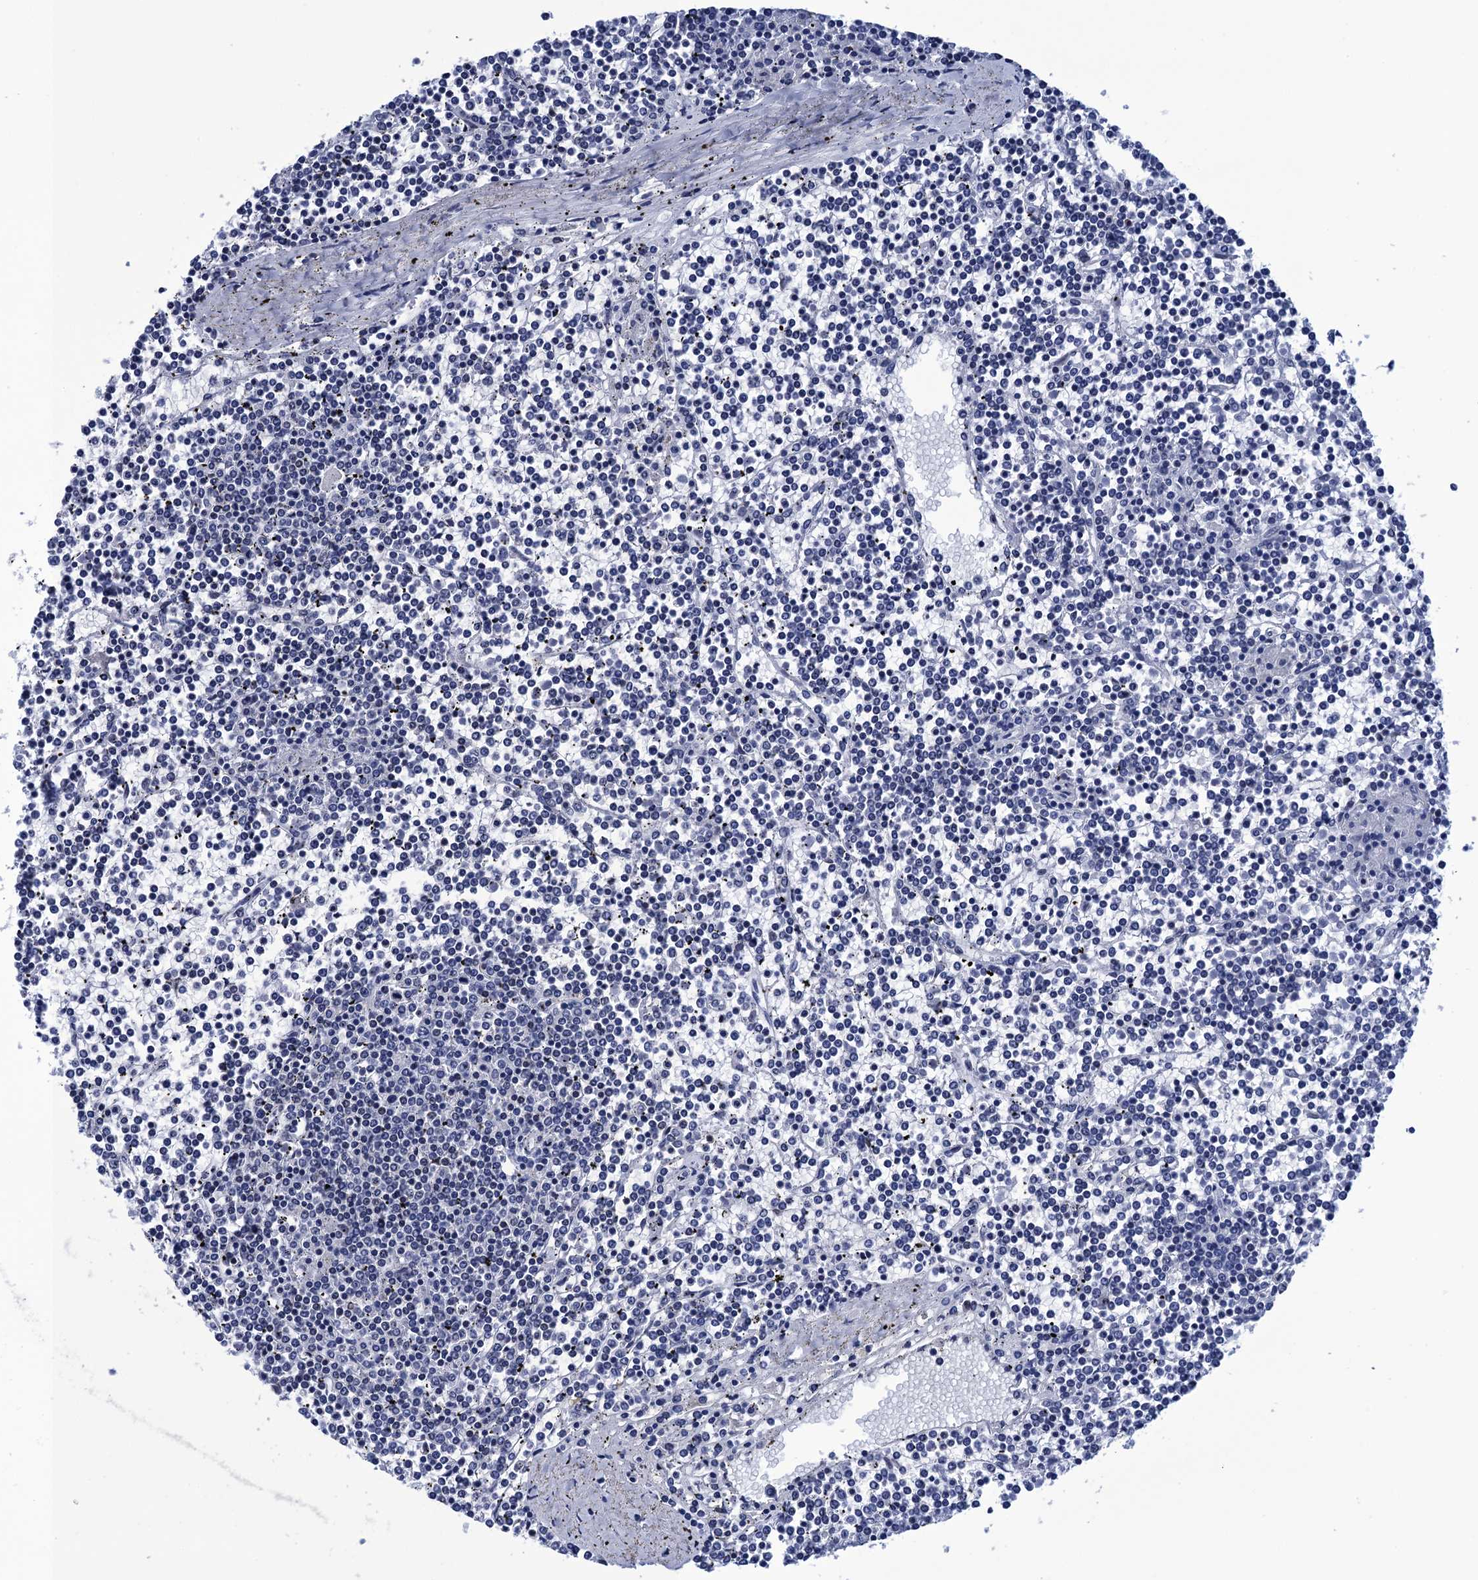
{"staining": {"intensity": "negative", "quantity": "none", "location": "none"}, "tissue": "lymphoma", "cell_type": "Tumor cells", "image_type": "cancer", "snomed": [{"axis": "morphology", "description": "Malignant lymphoma, non-Hodgkin's type, Low grade"}, {"axis": "topography", "description": "Spleen"}], "caption": "The immunohistochemistry (IHC) micrograph has no significant positivity in tumor cells of low-grade malignant lymphoma, non-Hodgkin's type tissue.", "gene": "METTL25", "patient": {"sex": "female", "age": 19}}